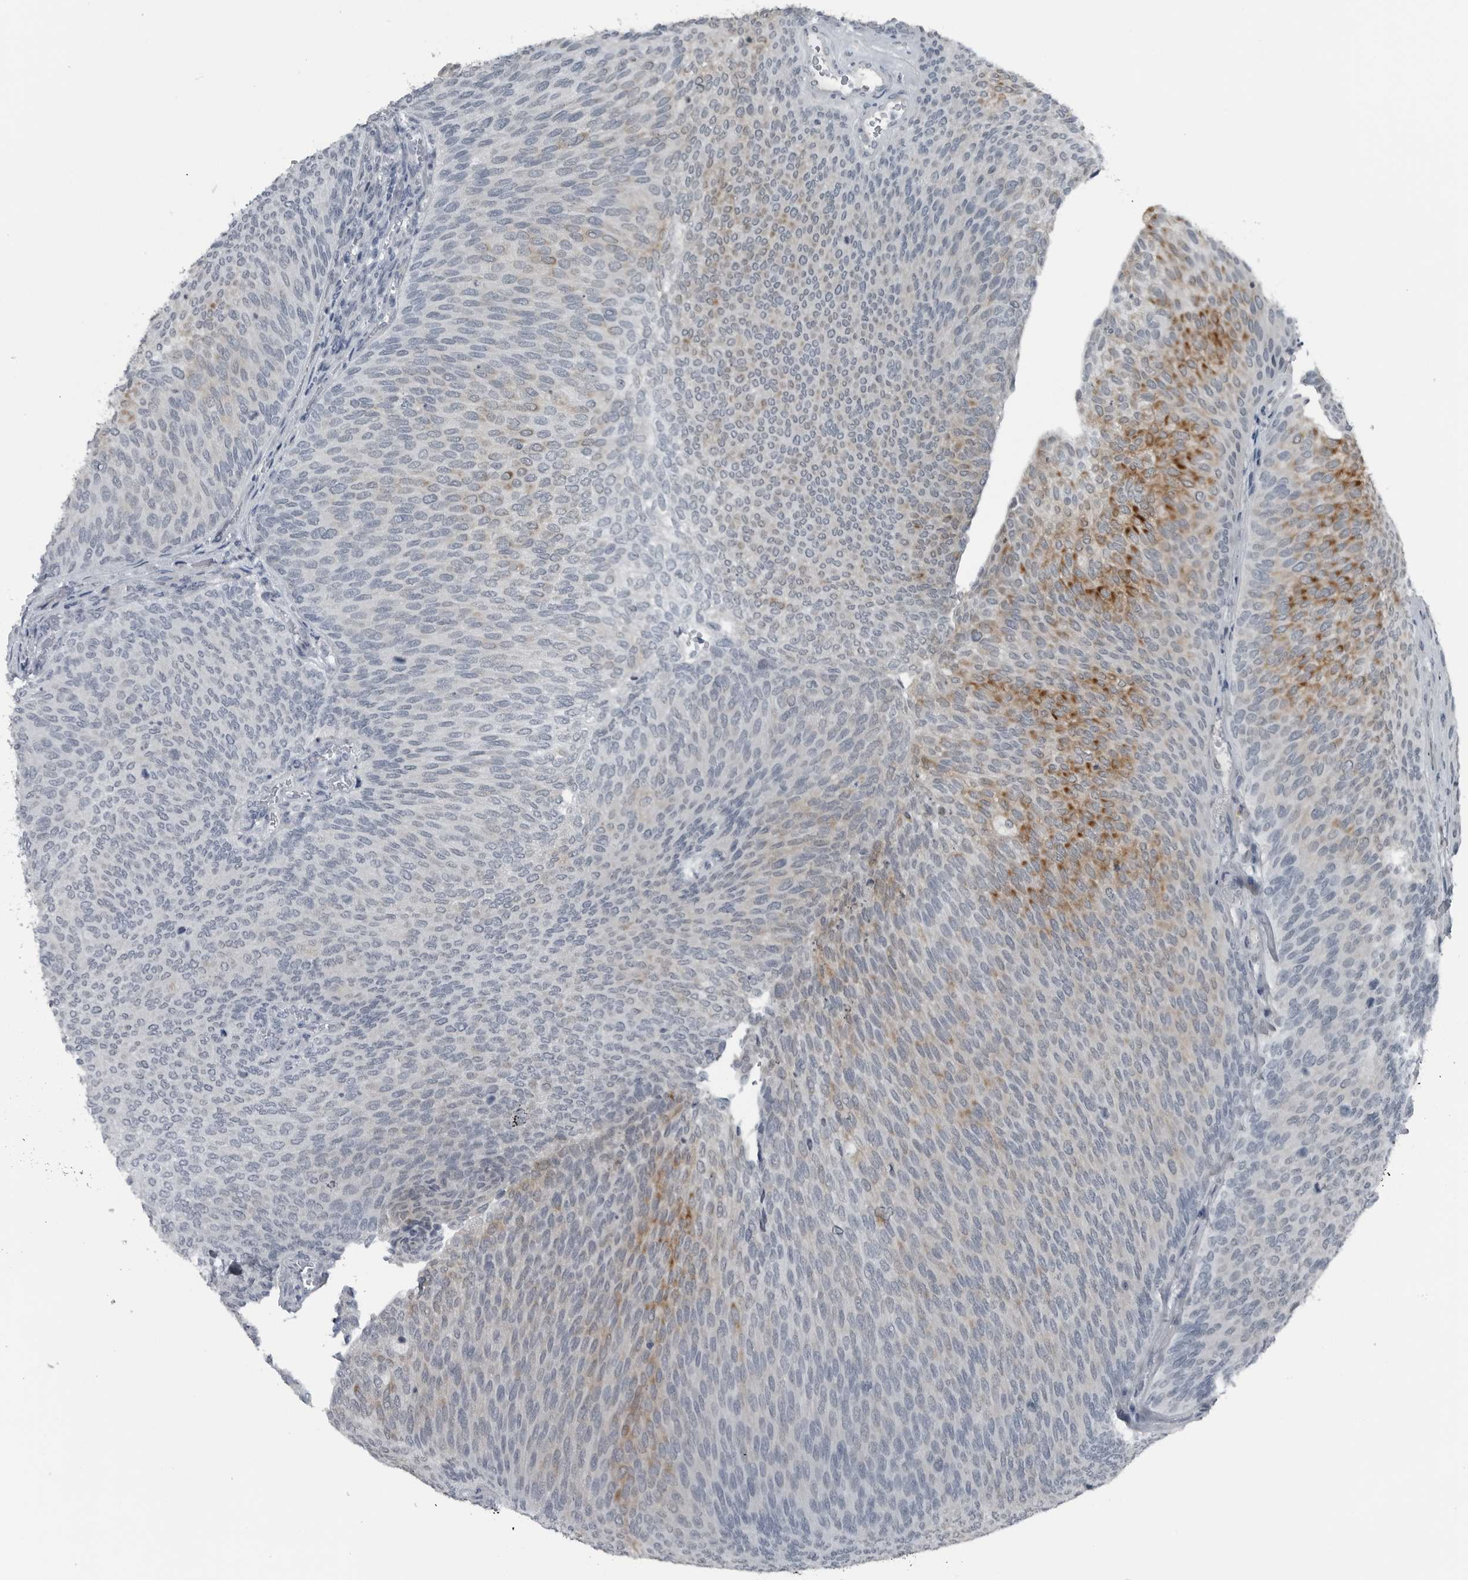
{"staining": {"intensity": "moderate", "quantity": "<25%", "location": "cytoplasmic/membranous"}, "tissue": "urothelial cancer", "cell_type": "Tumor cells", "image_type": "cancer", "snomed": [{"axis": "morphology", "description": "Urothelial carcinoma, Low grade"}, {"axis": "topography", "description": "Urinary bladder"}], "caption": "An immunohistochemistry photomicrograph of neoplastic tissue is shown. Protein staining in brown labels moderate cytoplasmic/membranous positivity in urothelial cancer within tumor cells.", "gene": "GAK", "patient": {"sex": "female", "age": 79}}